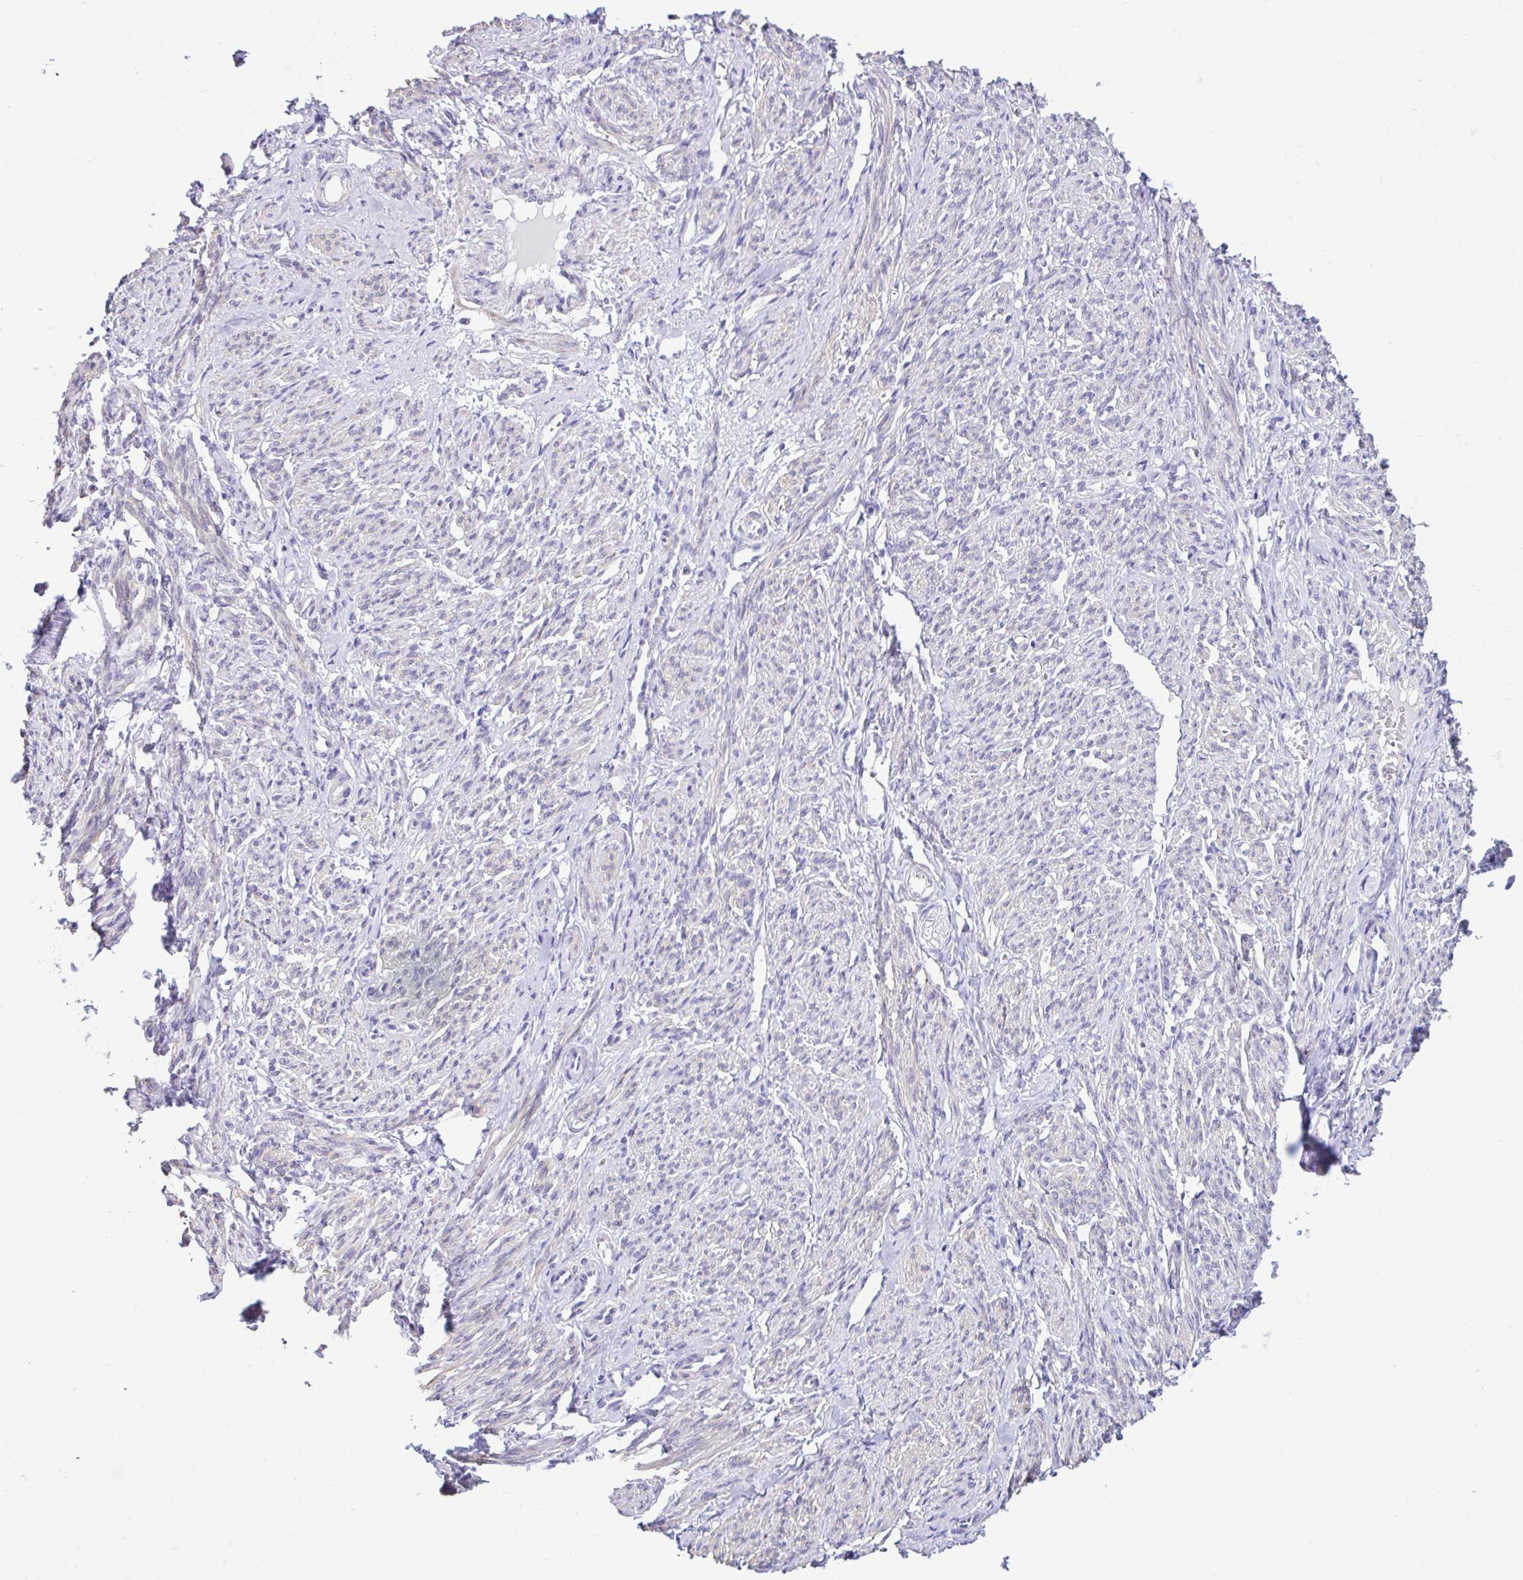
{"staining": {"intensity": "weak", "quantity": "25%-75%", "location": "cytoplasmic/membranous"}, "tissue": "smooth muscle", "cell_type": "Smooth muscle cells", "image_type": "normal", "snomed": [{"axis": "morphology", "description": "Normal tissue, NOS"}, {"axis": "topography", "description": "Smooth muscle"}], "caption": "Smooth muscle was stained to show a protein in brown. There is low levels of weak cytoplasmic/membranous positivity in approximately 25%-75% of smooth muscle cells. Nuclei are stained in blue.", "gene": "DCAF17", "patient": {"sex": "female", "age": 65}}